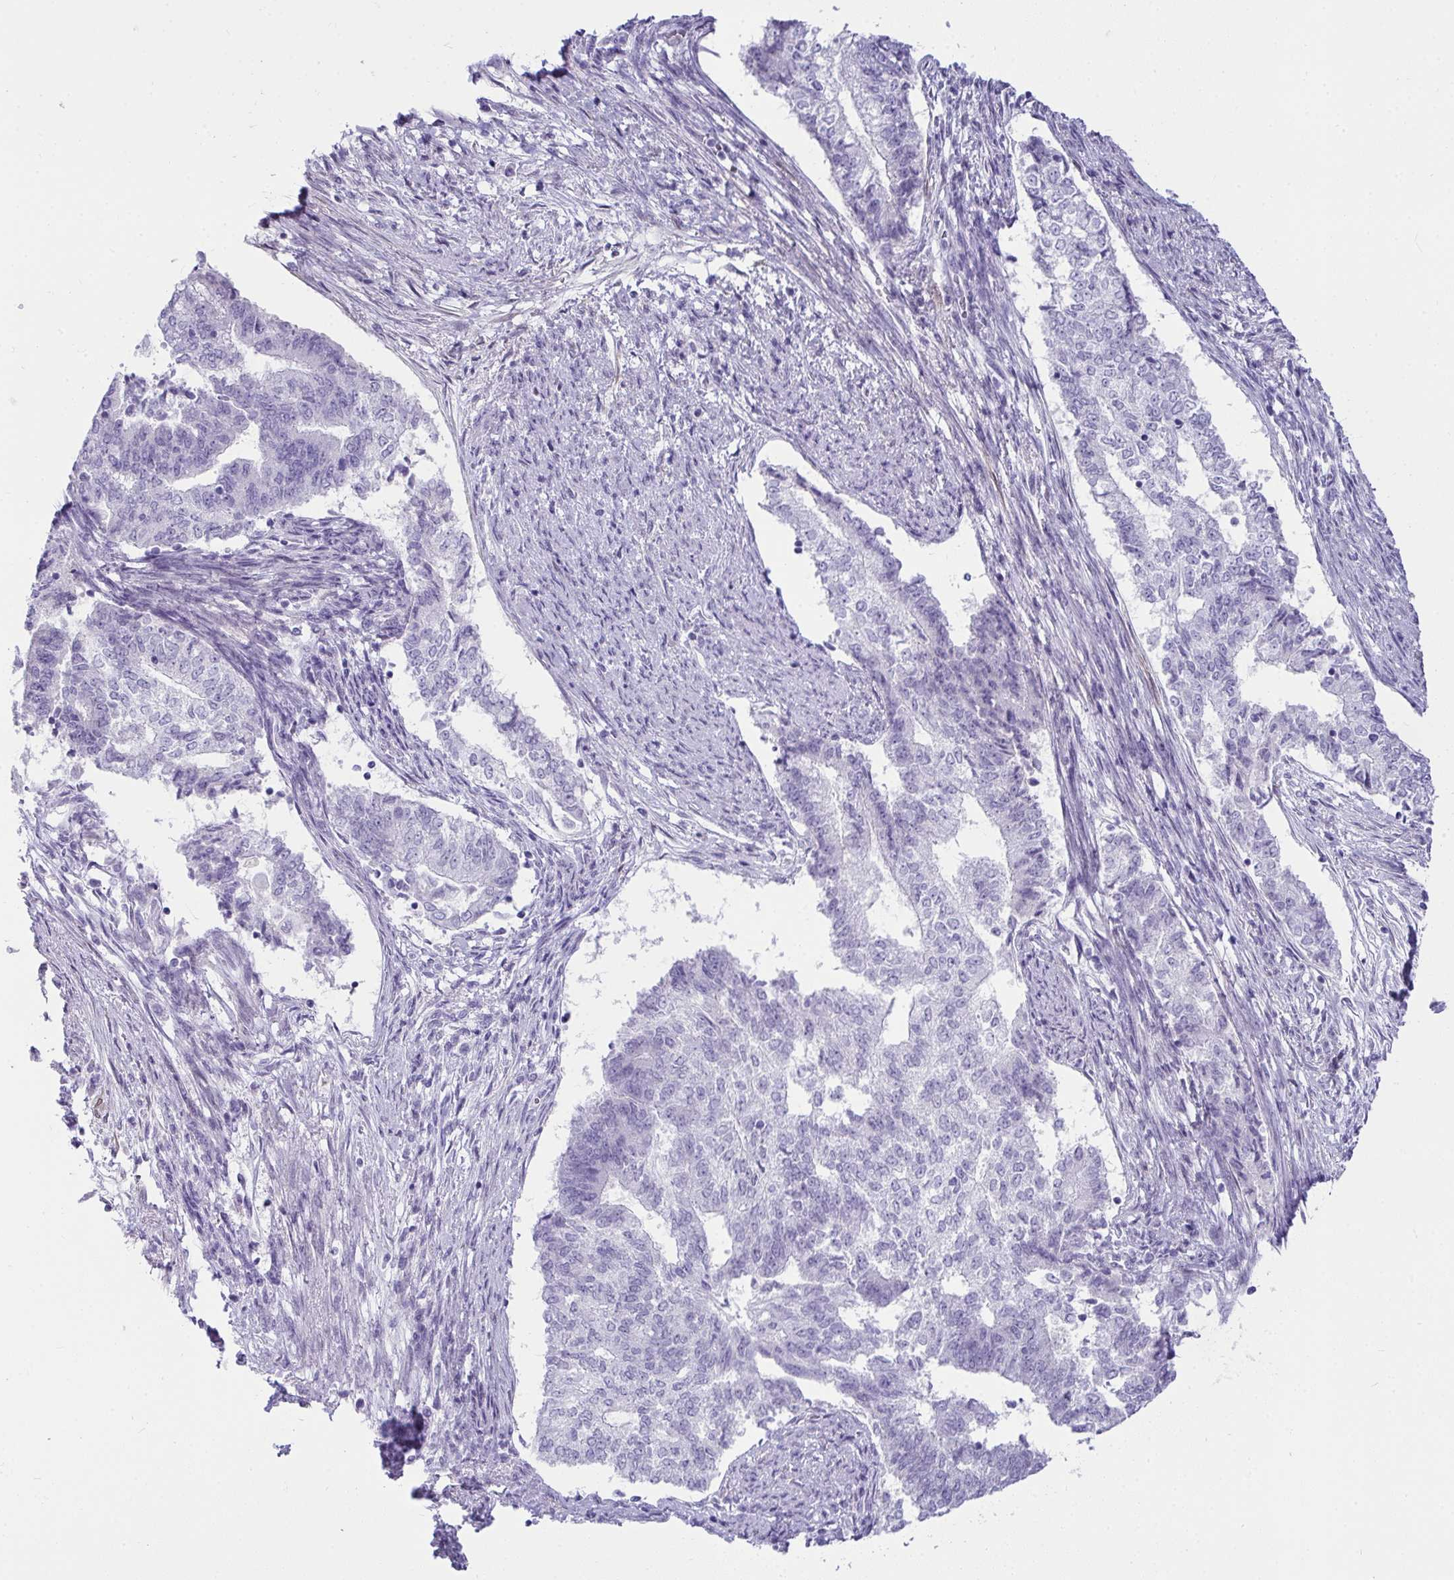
{"staining": {"intensity": "negative", "quantity": "none", "location": "none"}, "tissue": "endometrial cancer", "cell_type": "Tumor cells", "image_type": "cancer", "snomed": [{"axis": "morphology", "description": "Adenocarcinoma, NOS"}, {"axis": "topography", "description": "Endometrium"}], "caption": "Tumor cells are negative for brown protein staining in endometrial cancer.", "gene": "HSPB6", "patient": {"sex": "female", "age": 65}}